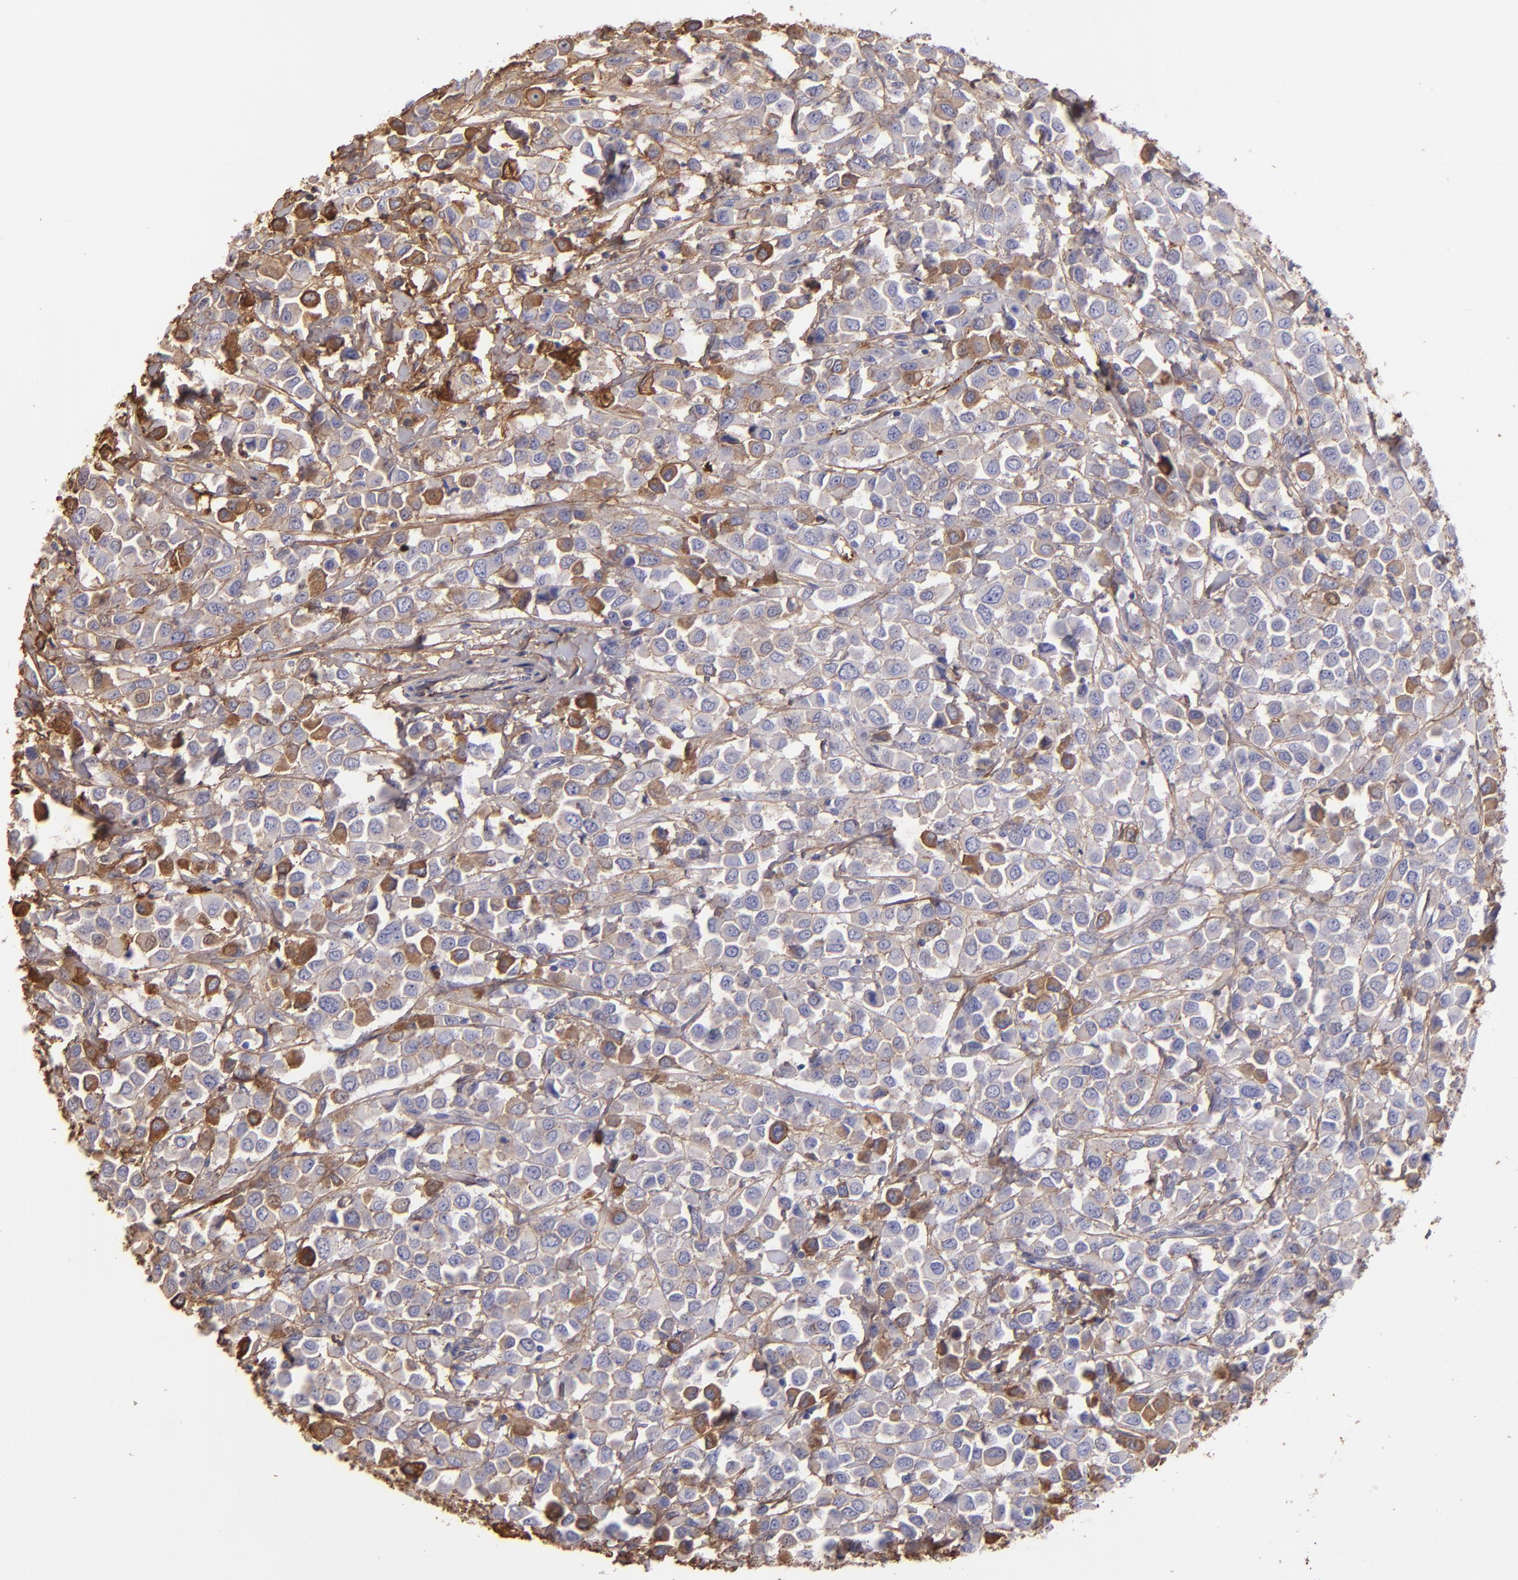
{"staining": {"intensity": "moderate", "quantity": "<25%", "location": "cytoplasmic/membranous"}, "tissue": "breast cancer", "cell_type": "Tumor cells", "image_type": "cancer", "snomed": [{"axis": "morphology", "description": "Duct carcinoma"}, {"axis": "topography", "description": "Breast"}], "caption": "High-power microscopy captured an immunohistochemistry (IHC) histopathology image of breast cancer, revealing moderate cytoplasmic/membranous positivity in about <25% of tumor cells.", "gene": "FGB", "patient": {"sex": "female", "age": 61}}